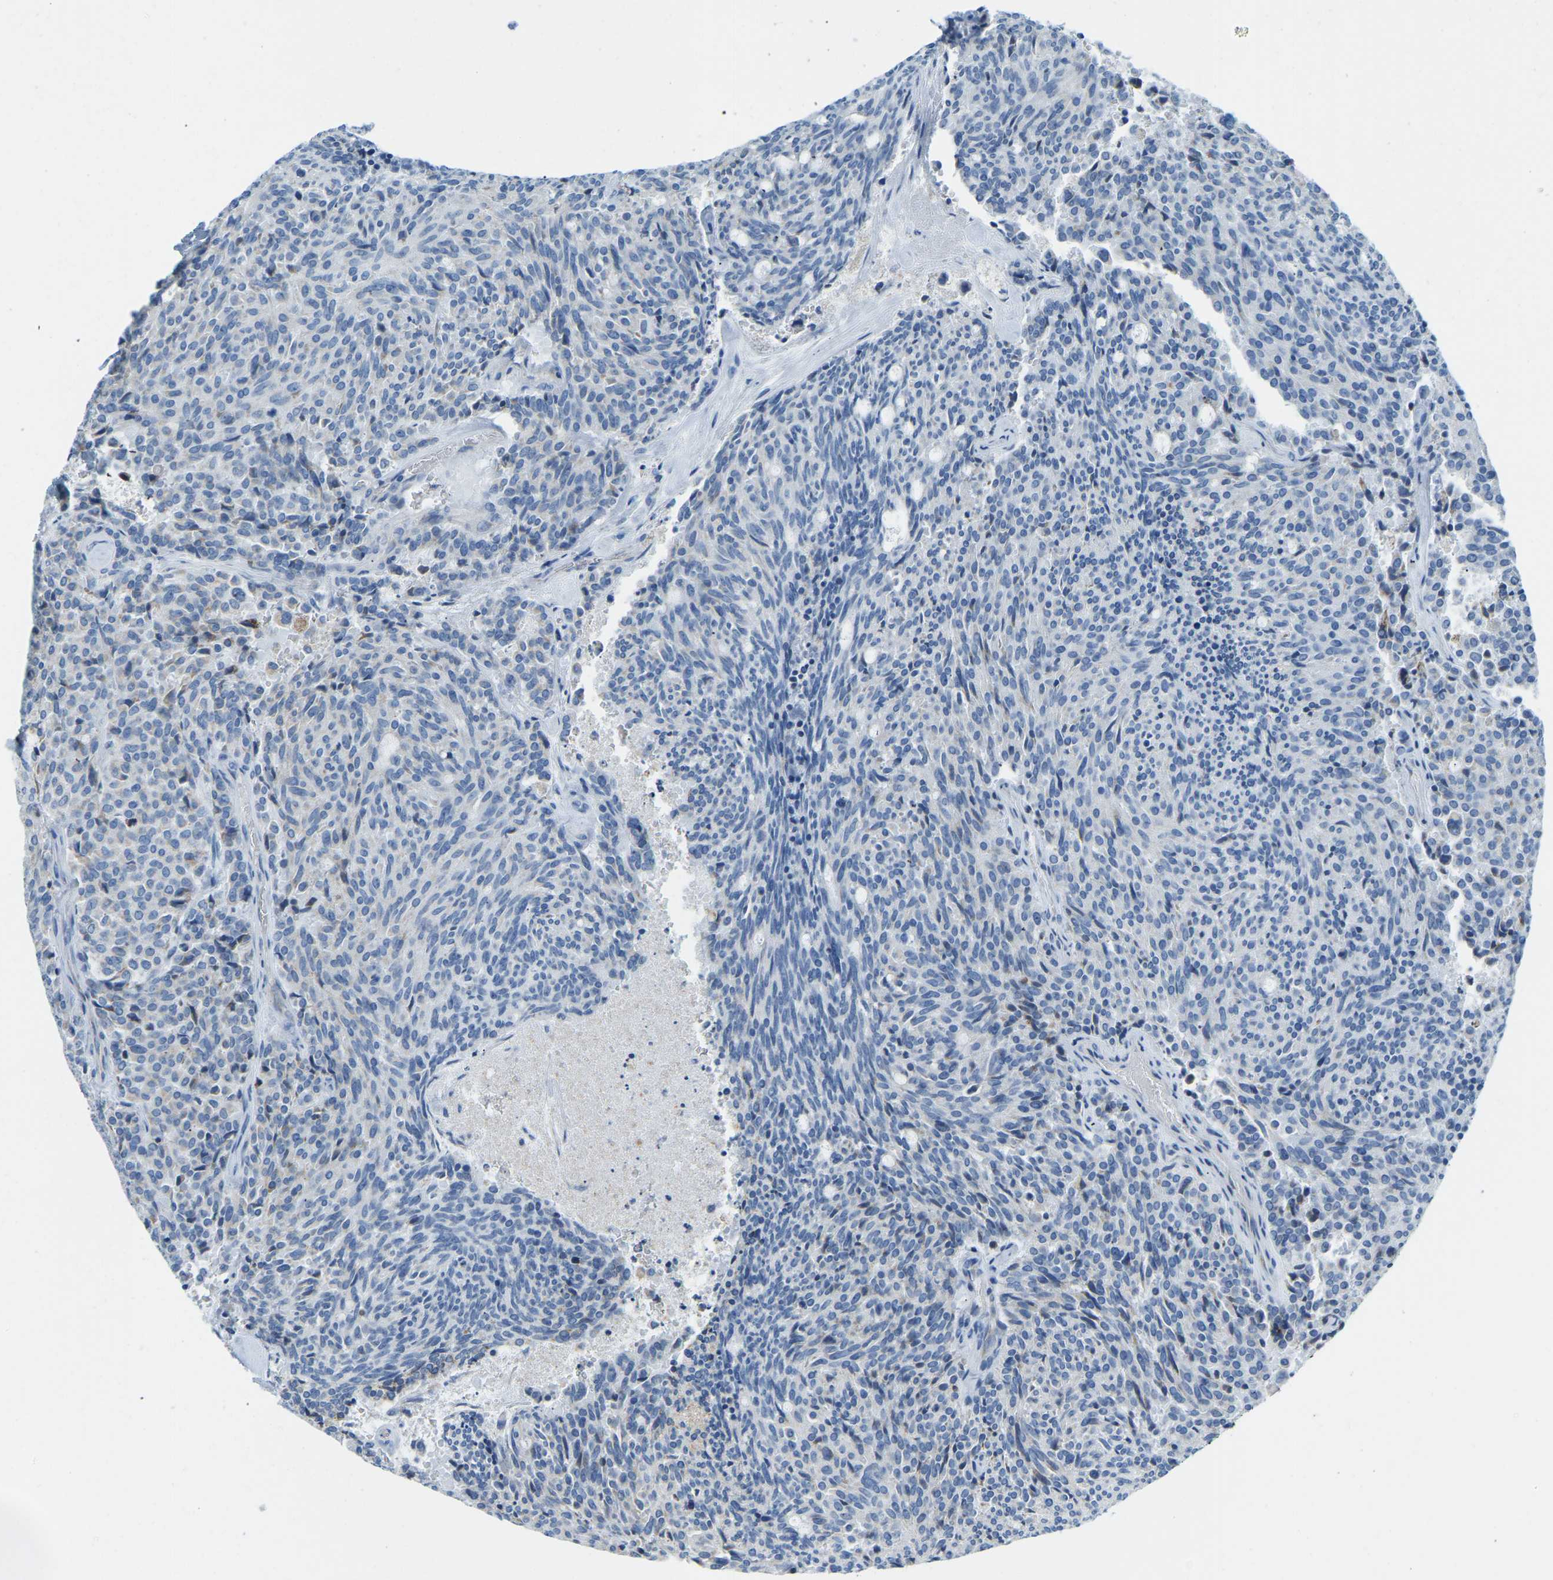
{"staining": {"intensity": "negative", "quantity": "none", "location": "none"}, "tissue": "carcinoid", "cell_type": "Tumor cells", "image_type": "cancer", "snomed": [{"axis": "morphology", "description": "Carcinoid, malignant, NOS"}, {"axis": "topography", "description": "Pancreas"}], "caption": "Malignant carcinoid stained for a protein using immunohistochemistry exhibits no positivity tumor cells.", "gene": "GDA", "patient": {"sex": "female", "age": 54}}